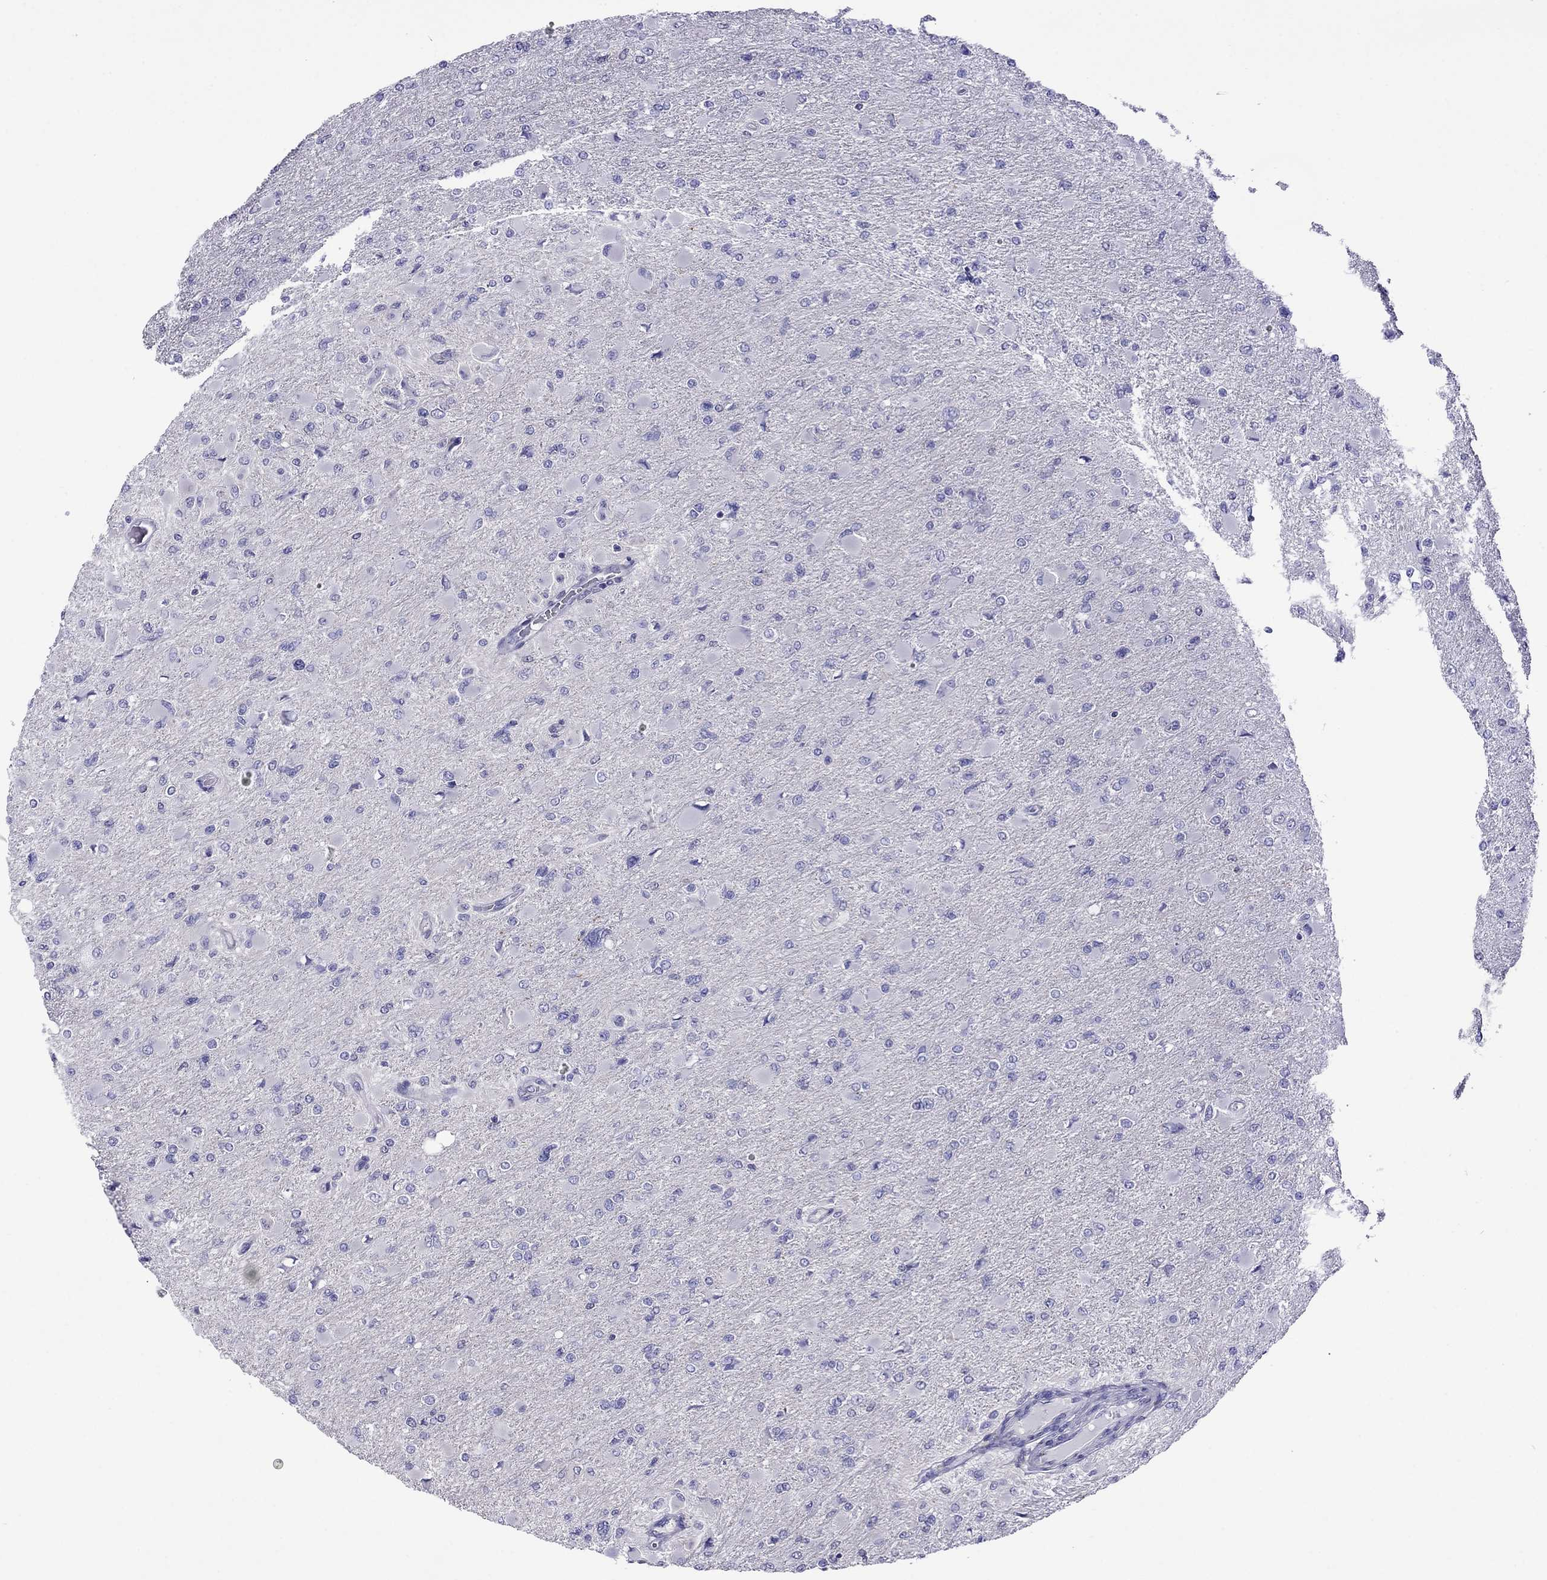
{"staining": {"intensity": "negative", "quantity": "none", "location": "none"}, "tissue": "glioma", "cell_type": "Tumor cells", "image_type": "cancer", "snomed": [{"axis": "morphology", "description": "Glioma, malignant, High grade"}, {"axis": "topography", "description": "Cerebral cortex"}], "caption": "Tumor cells are negative for protein expression in human high-grade glioma (malignant).", "gene": "MPZ", "patient": {"sex": "female", "age": 36}}